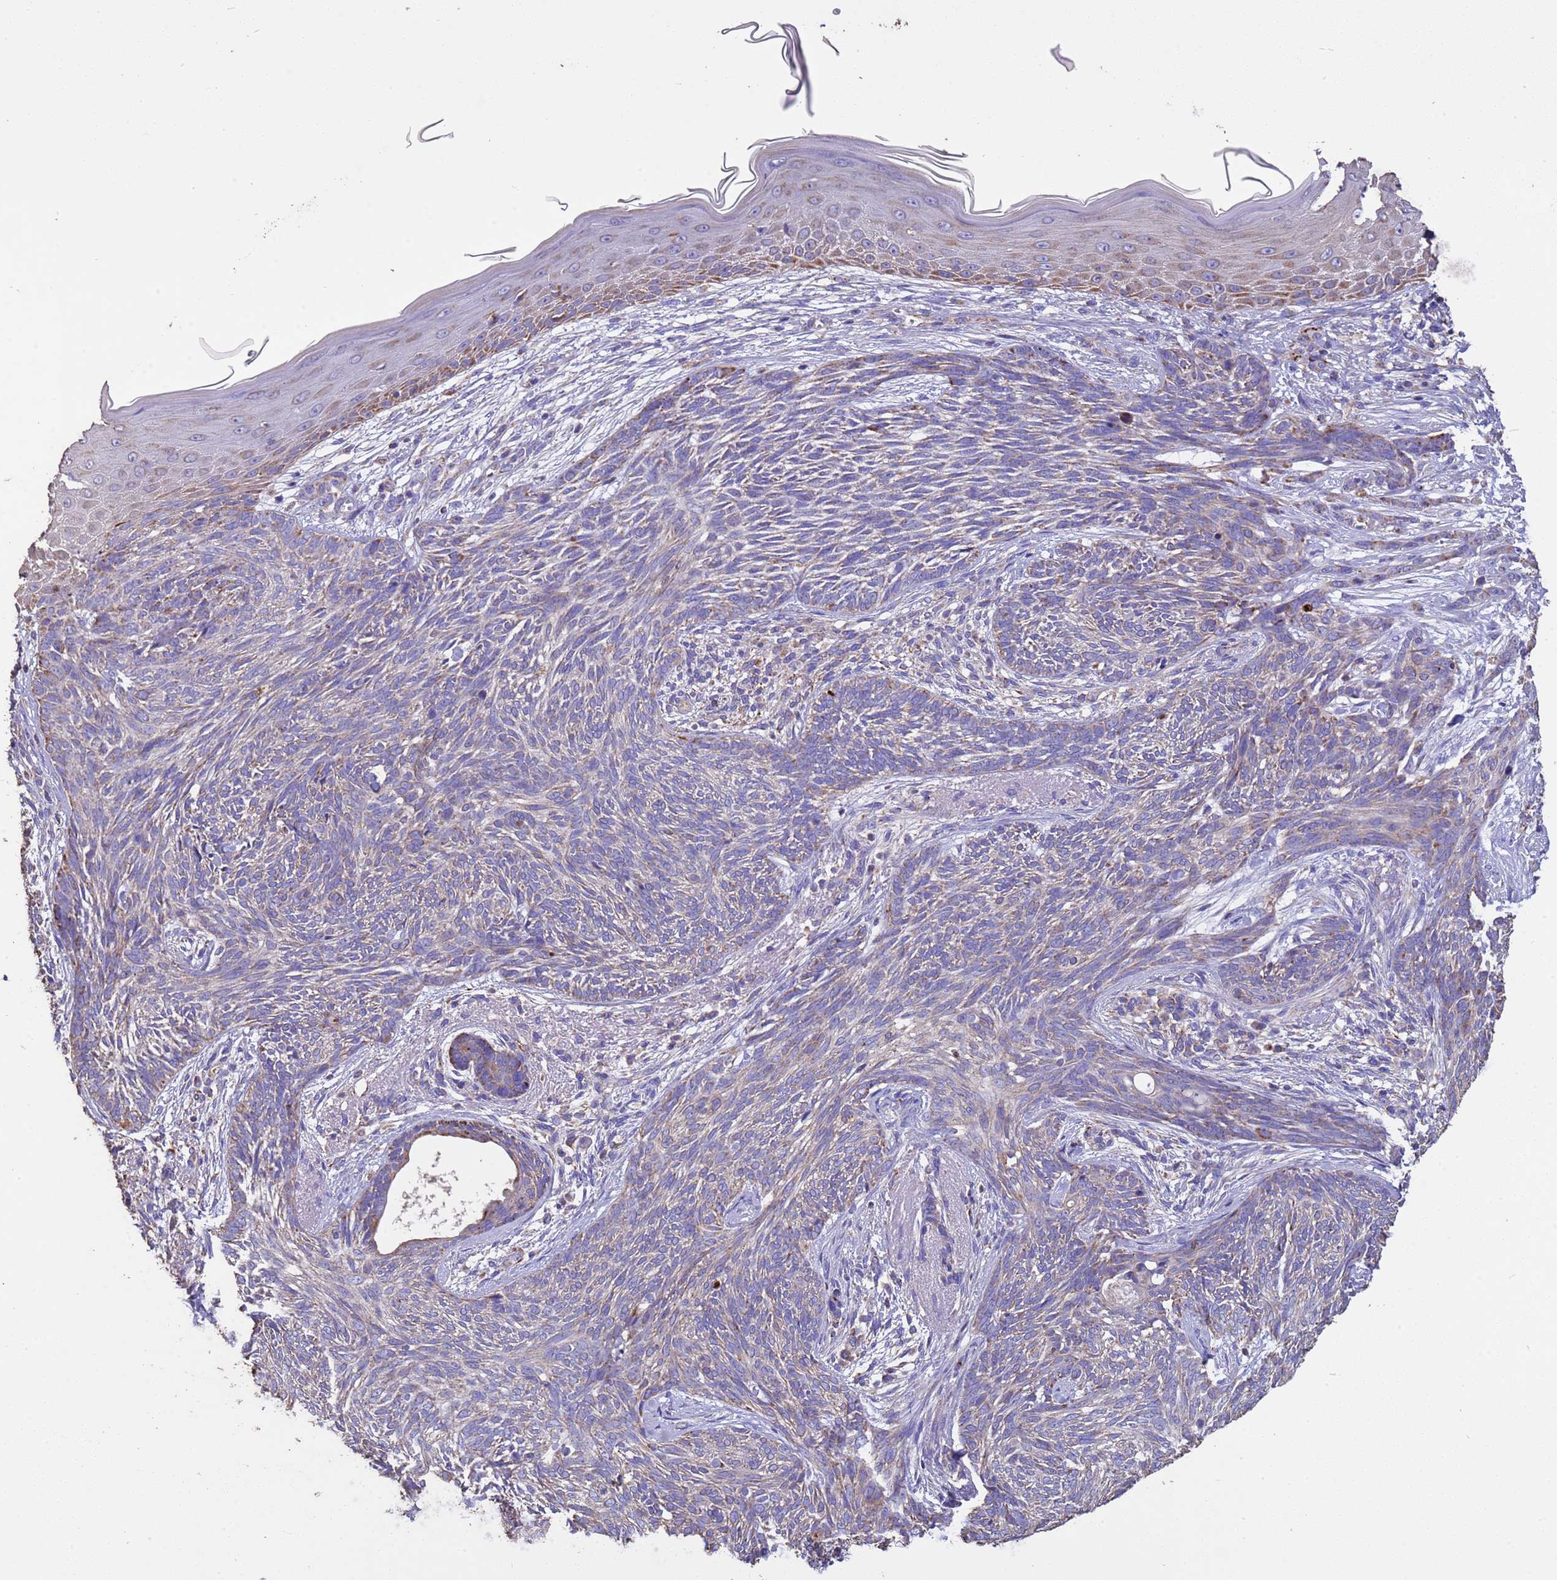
{"staining": {"intensity": "weak", "quantity": "<25%", "location": "cytoplasmic/membranous"}, "tissue": "skin cancer", "cell_type": "Tumor cells", "image_type": "cancer", "snomed": [{"axis": "morphology", "description": "Basal cell carcinoma"}, {"axis": "topography", "description": "Skin"}], "caption": "Human skin cancer stained for a protein using immunohistochemistry reveals no expression in tumor cells.", "gene": "ZNFX1", "patient": {"sex": "male", "age": 73}}